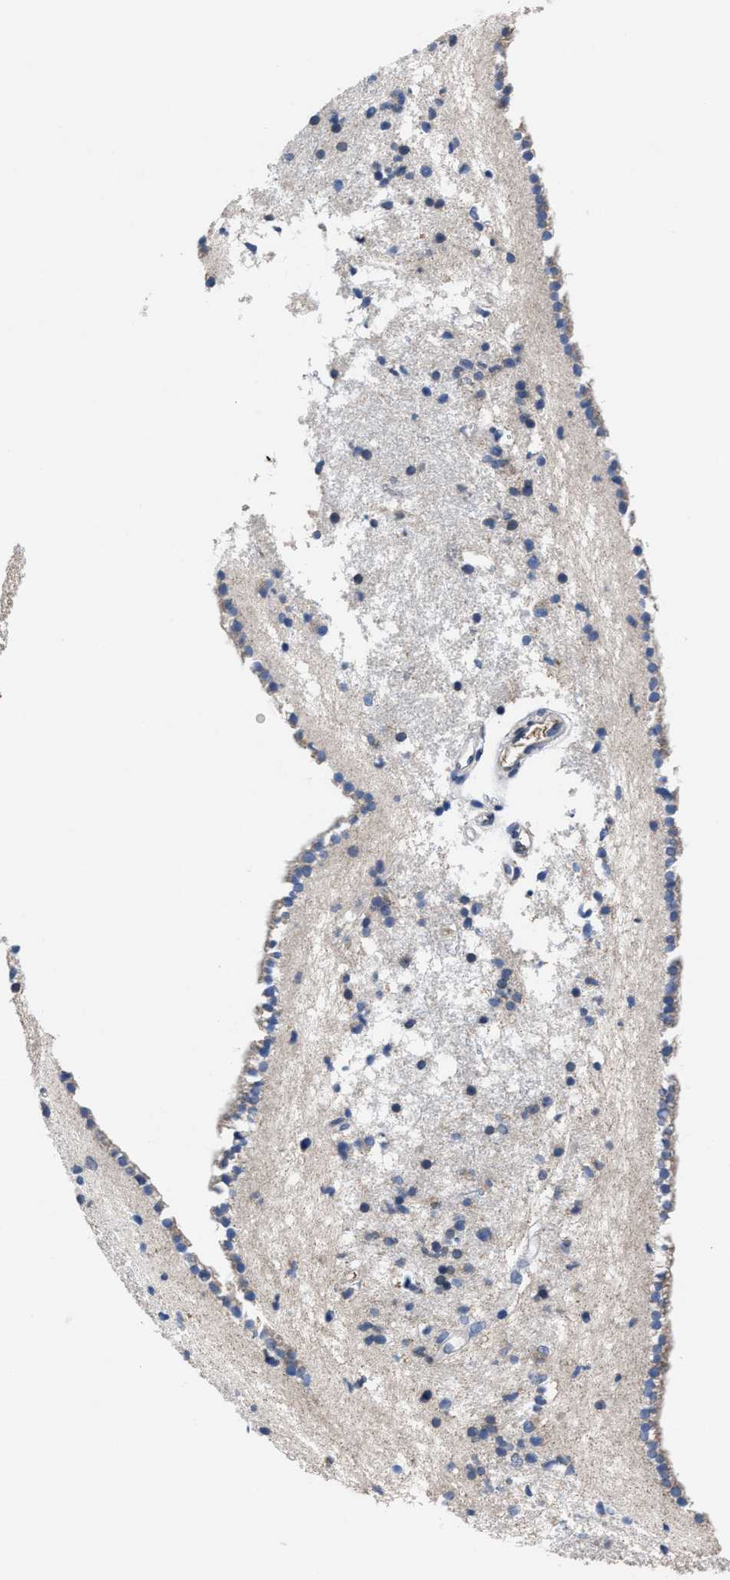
{"staining": {"intensity": "weak", "quantity": "<25%", "location": "cytoplasmic/membranous"}, "tissue": "caudate", "cell_type": "Glial cells", "image_type": "normal", "snomed": [{"axis": "morphology", "description": "Normal tissue, NOS"}, {"axis": "topography", "description": "Lateral ventricle wall"}], "caption": "This is an immunohistochemistry (IHC) micrograph of benign caudate. There is no expression in glial cells.", "gene": "CACNA1D", "patient": {"sex": "male", "age": 45}}